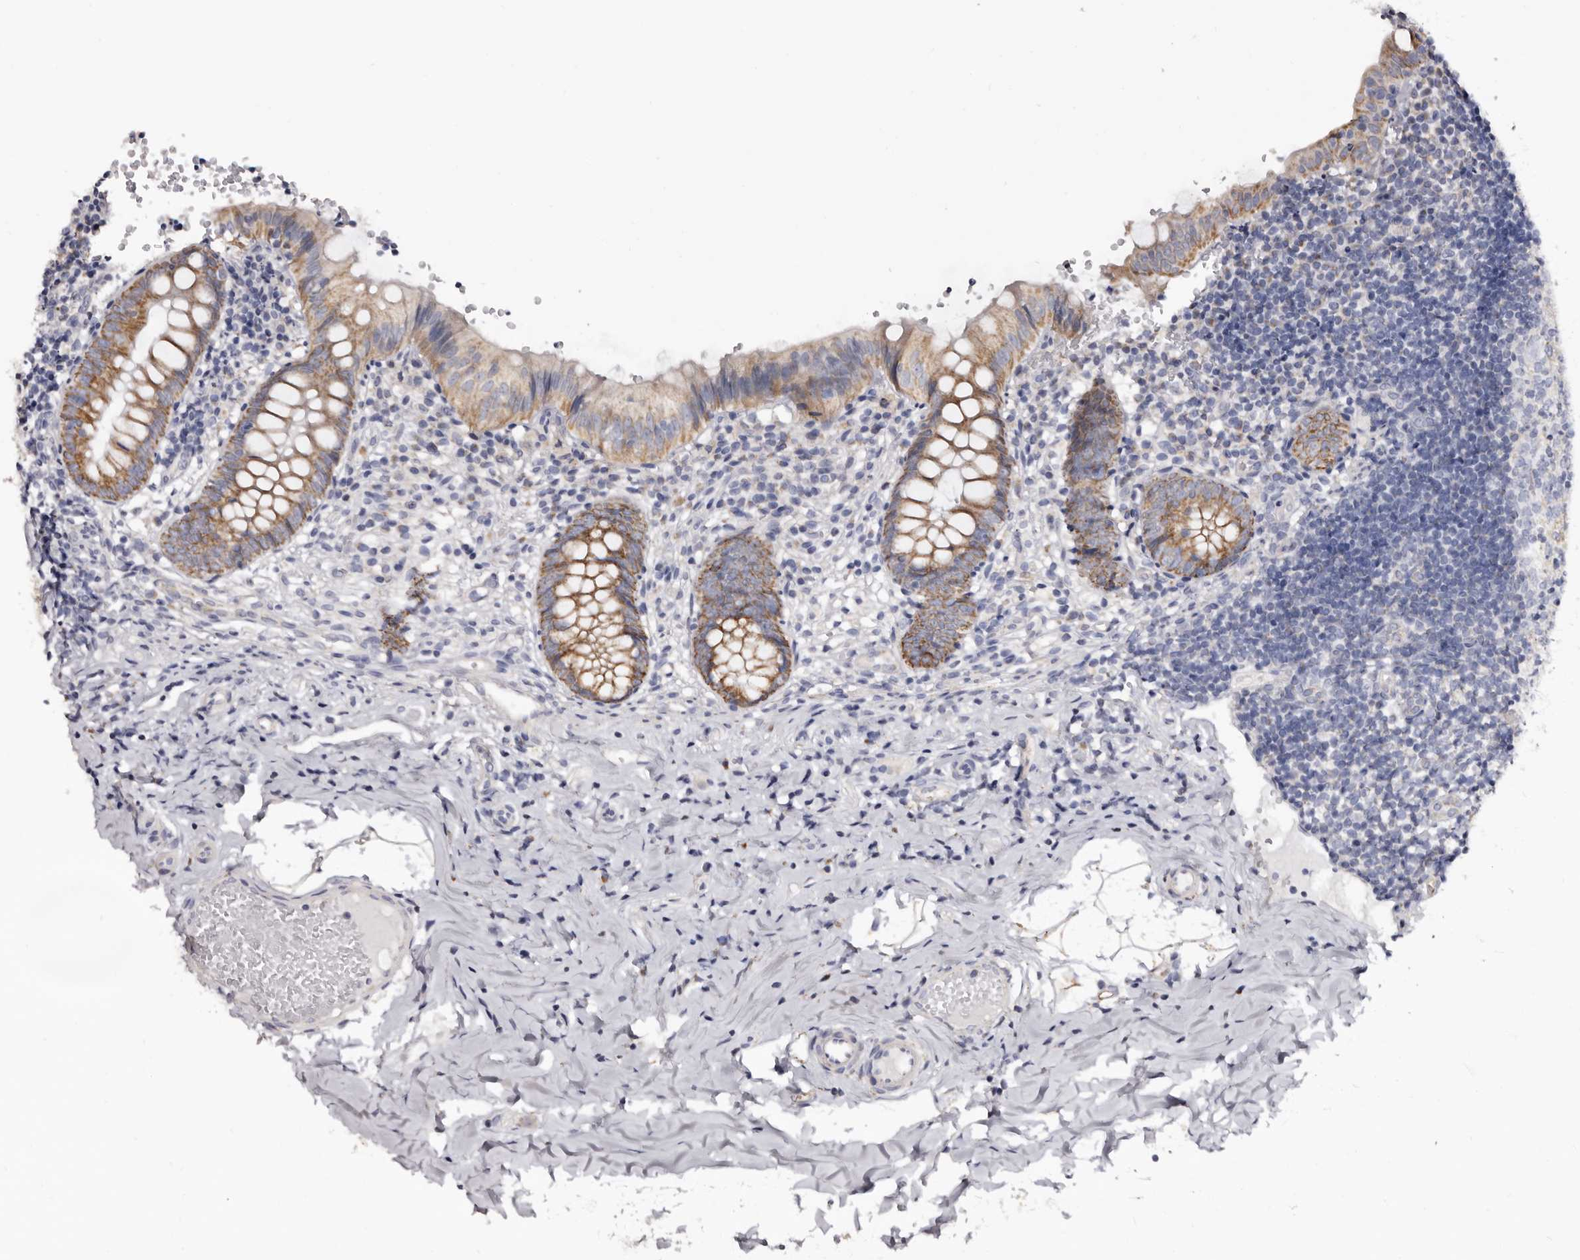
{"staining": {"intensity": "moderate", "quantity": ">75%", "location": "cytoplasmic/membranous"}, "tissue": "appendix", "cell_type": "Glandular cells", "image_type": "normal", "snomed": [{"axis": "morphology", "description": "Normal tissue, NOS"}, {"axis": "topography", "description": "Appendix"}], "caption": "Immunohistochemistry (DAB) staining of unremarkable appendix exhibits moderate cytoplasmic/membranous protein expression in about >75% of glandular cells. (DAB (3,3'-diaminobenzidine) IHC, brown staining for protein, blue staining for nuclei).", "gene": "CASQ1", "patient": {"sex": "male", "age": 8}}